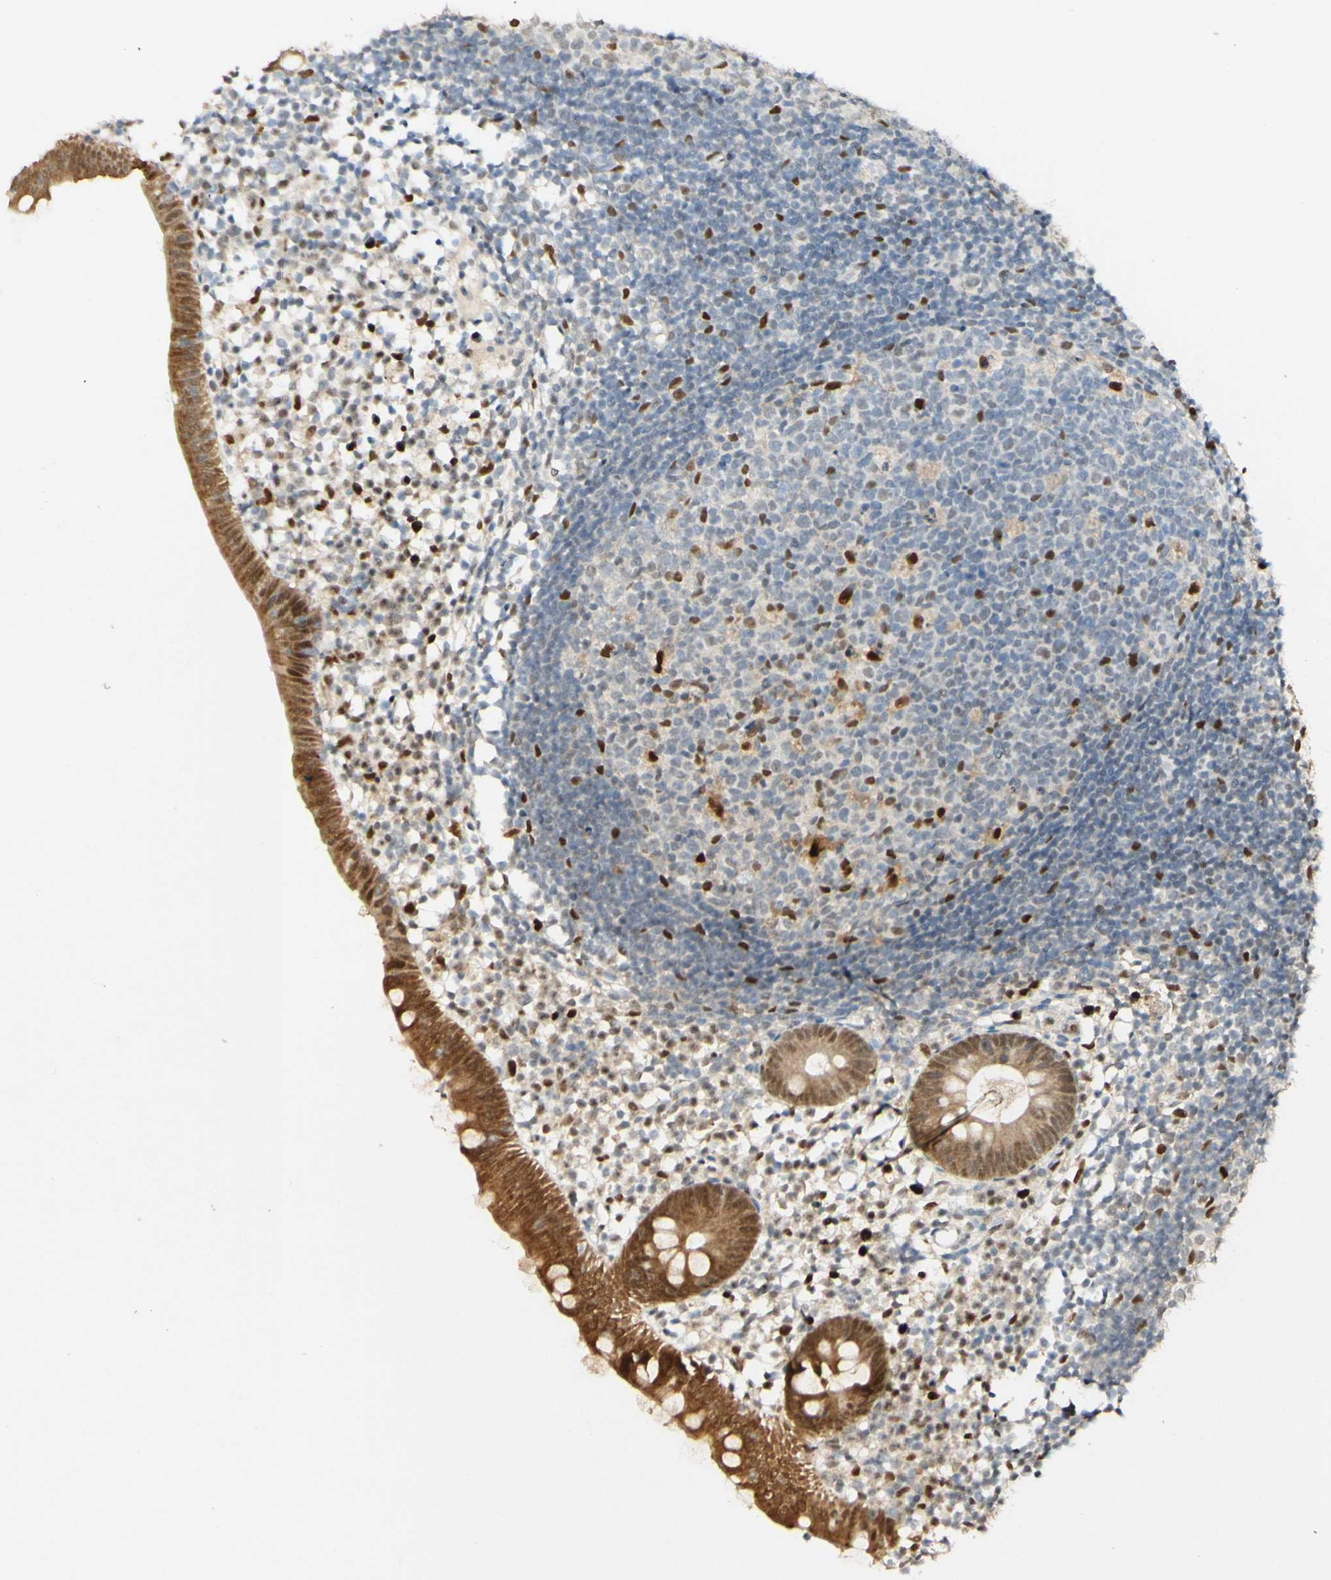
{"staining": {"intensity": "moderate", "quantity": "25%-75%", "location": "cytoplasmic/membranous,nuclear"}, "tissue": "appendix", "cell_type": "Glandular cells", "image_type": "normal", "snomed": [{"axis": "morphology", "description": "Normal tissue, NOS"}, {"axis": "topography", "description": "Appendix"}], "caption": "Appendix stained with DAB immunohistochemistry shows medium levels of moderate cytoplasmic/membranous,nuclear positivity in about 25%-75% of glandular cells.", "gene": "MAP3K4", "patient": {"sex": "female", "age": 20}}